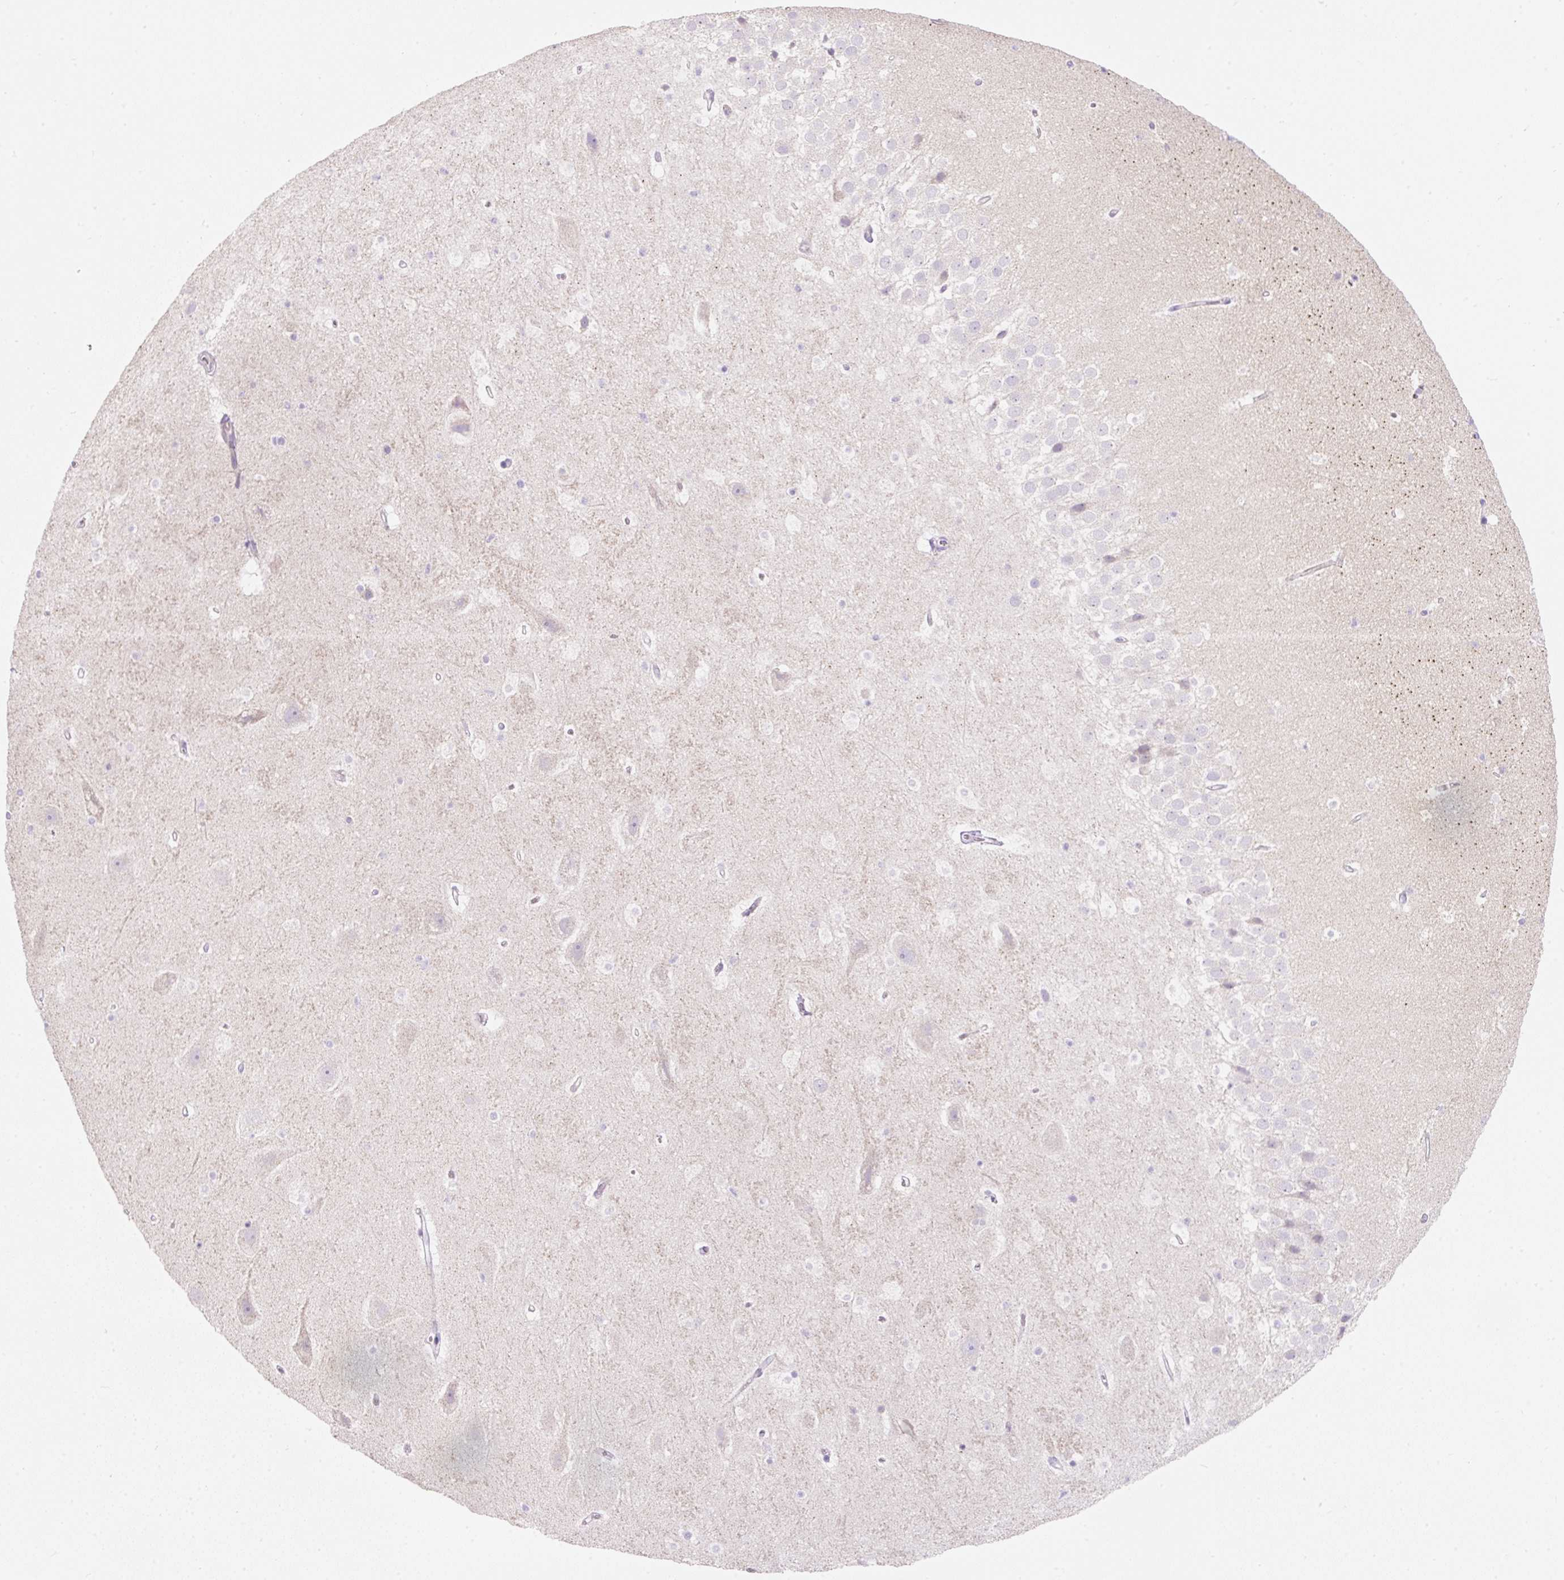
{"staining": {"intensity": "negative", "quantity": "none", "location": "none"}, "tissue": "hippocampus", "cell_type": "Glial cells", "image_type": "normal", "snomed": [{"axis": "morphology", "description": "Normal tissue, NOS"}, {"axis": "topography", "description": "Hippocampus"}], "caption": "Photomicrograph shows no significant protein expression in glial cells of unremarkable hippocampus.", "gene": "ERAP2", "patient": {"sex": "male", "age": 37}}